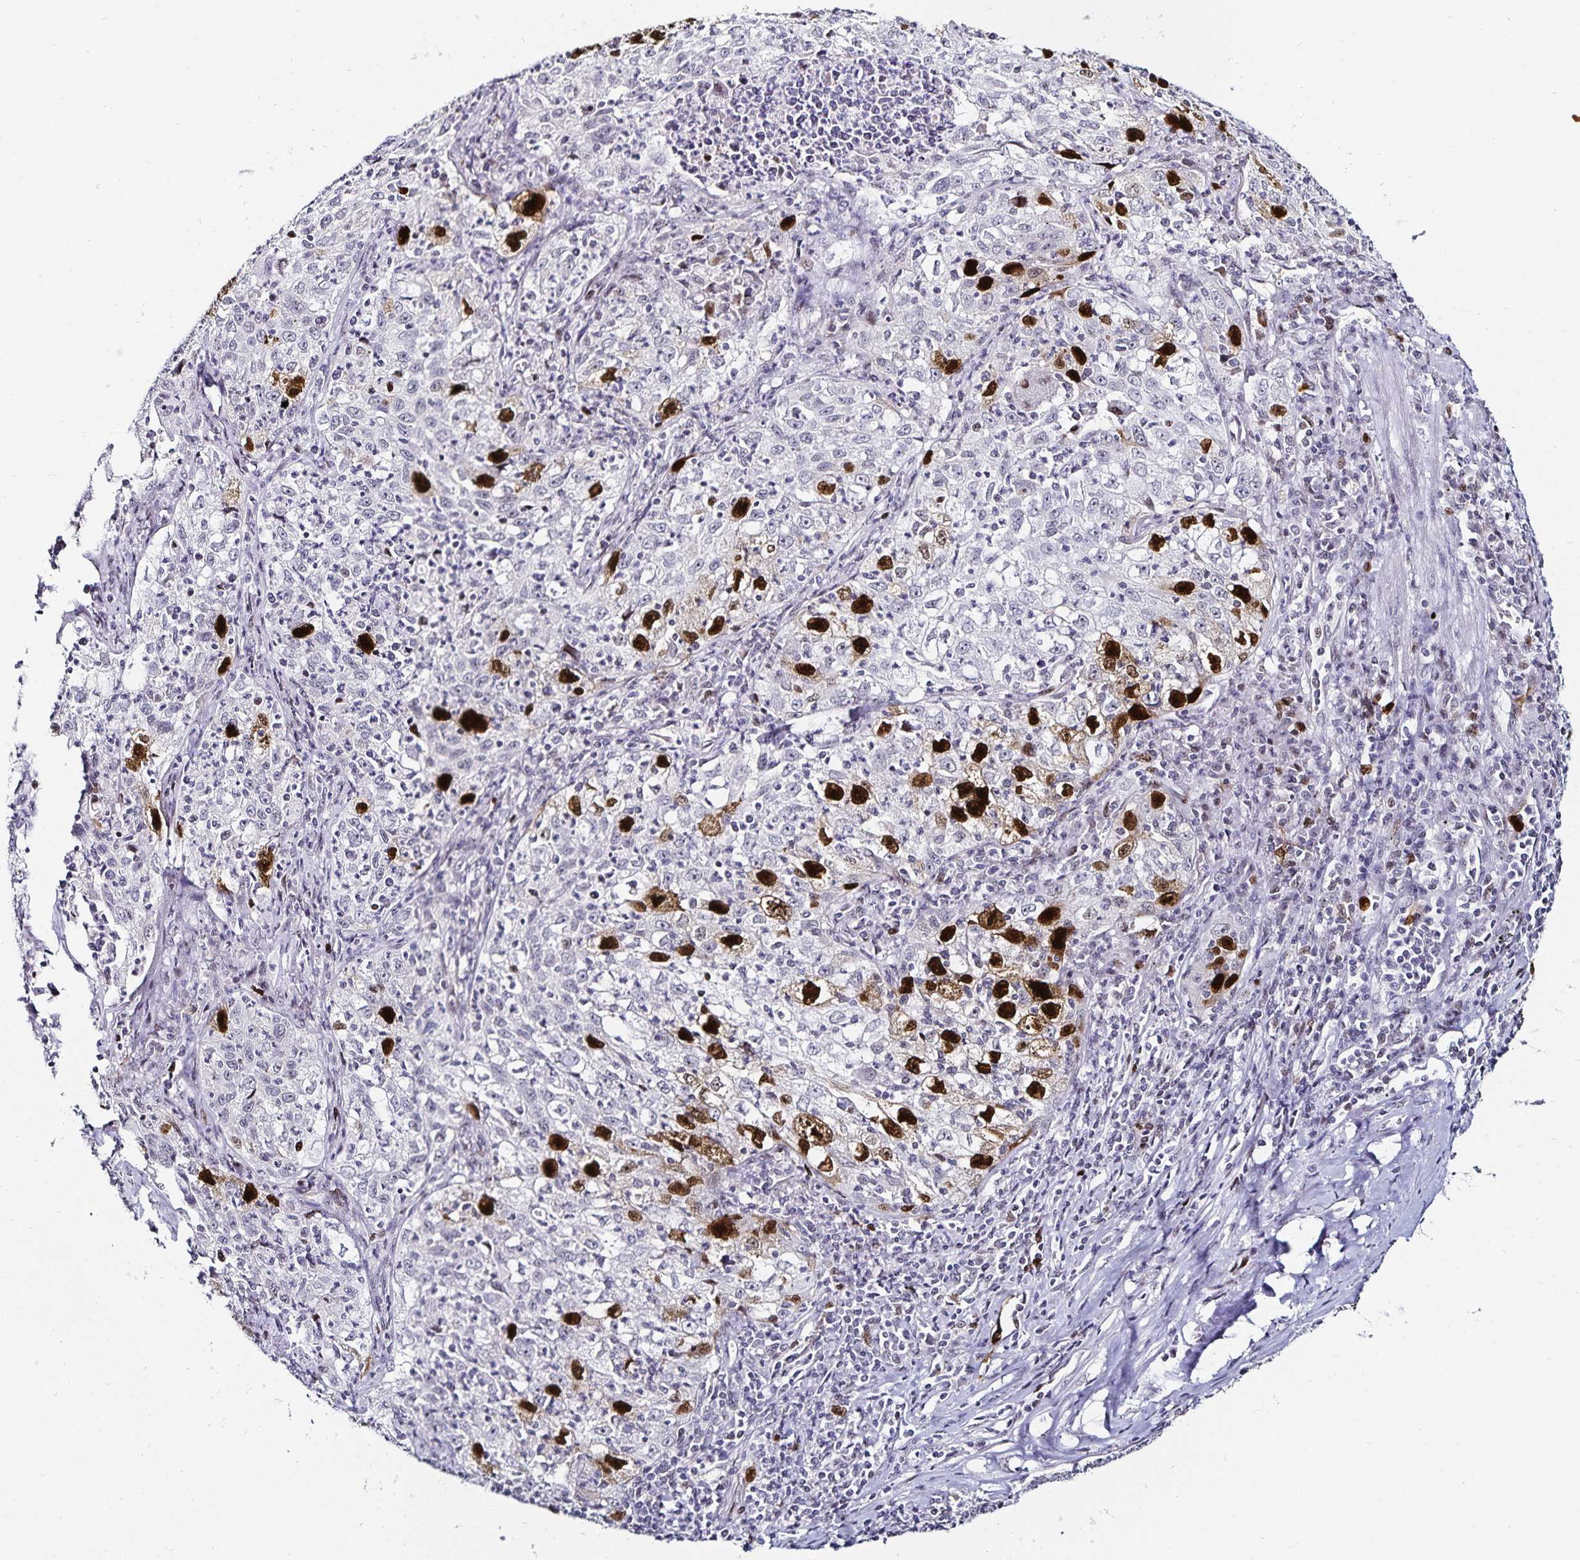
{"staining": {"intensity": "strong", "quantity": "<25%", "location": "nuclear"}, "tissue": "lung cancer", "cell_type": "Tumor cells", "image_type": "cancer", "snomed": [{"axis": "morphology", "description": "Squamous cell carcinoma, NOS"}, {"axis": "topography", "description": "Lung"}], "caption": "This image reveals immunohistochemistry staining of human lung squamous cell carcinoma, with medium strong nuclear positivity in about <25% of tumor cells.", "gene": "ANLN", "patient": {"sex": "male", "age": 71}}